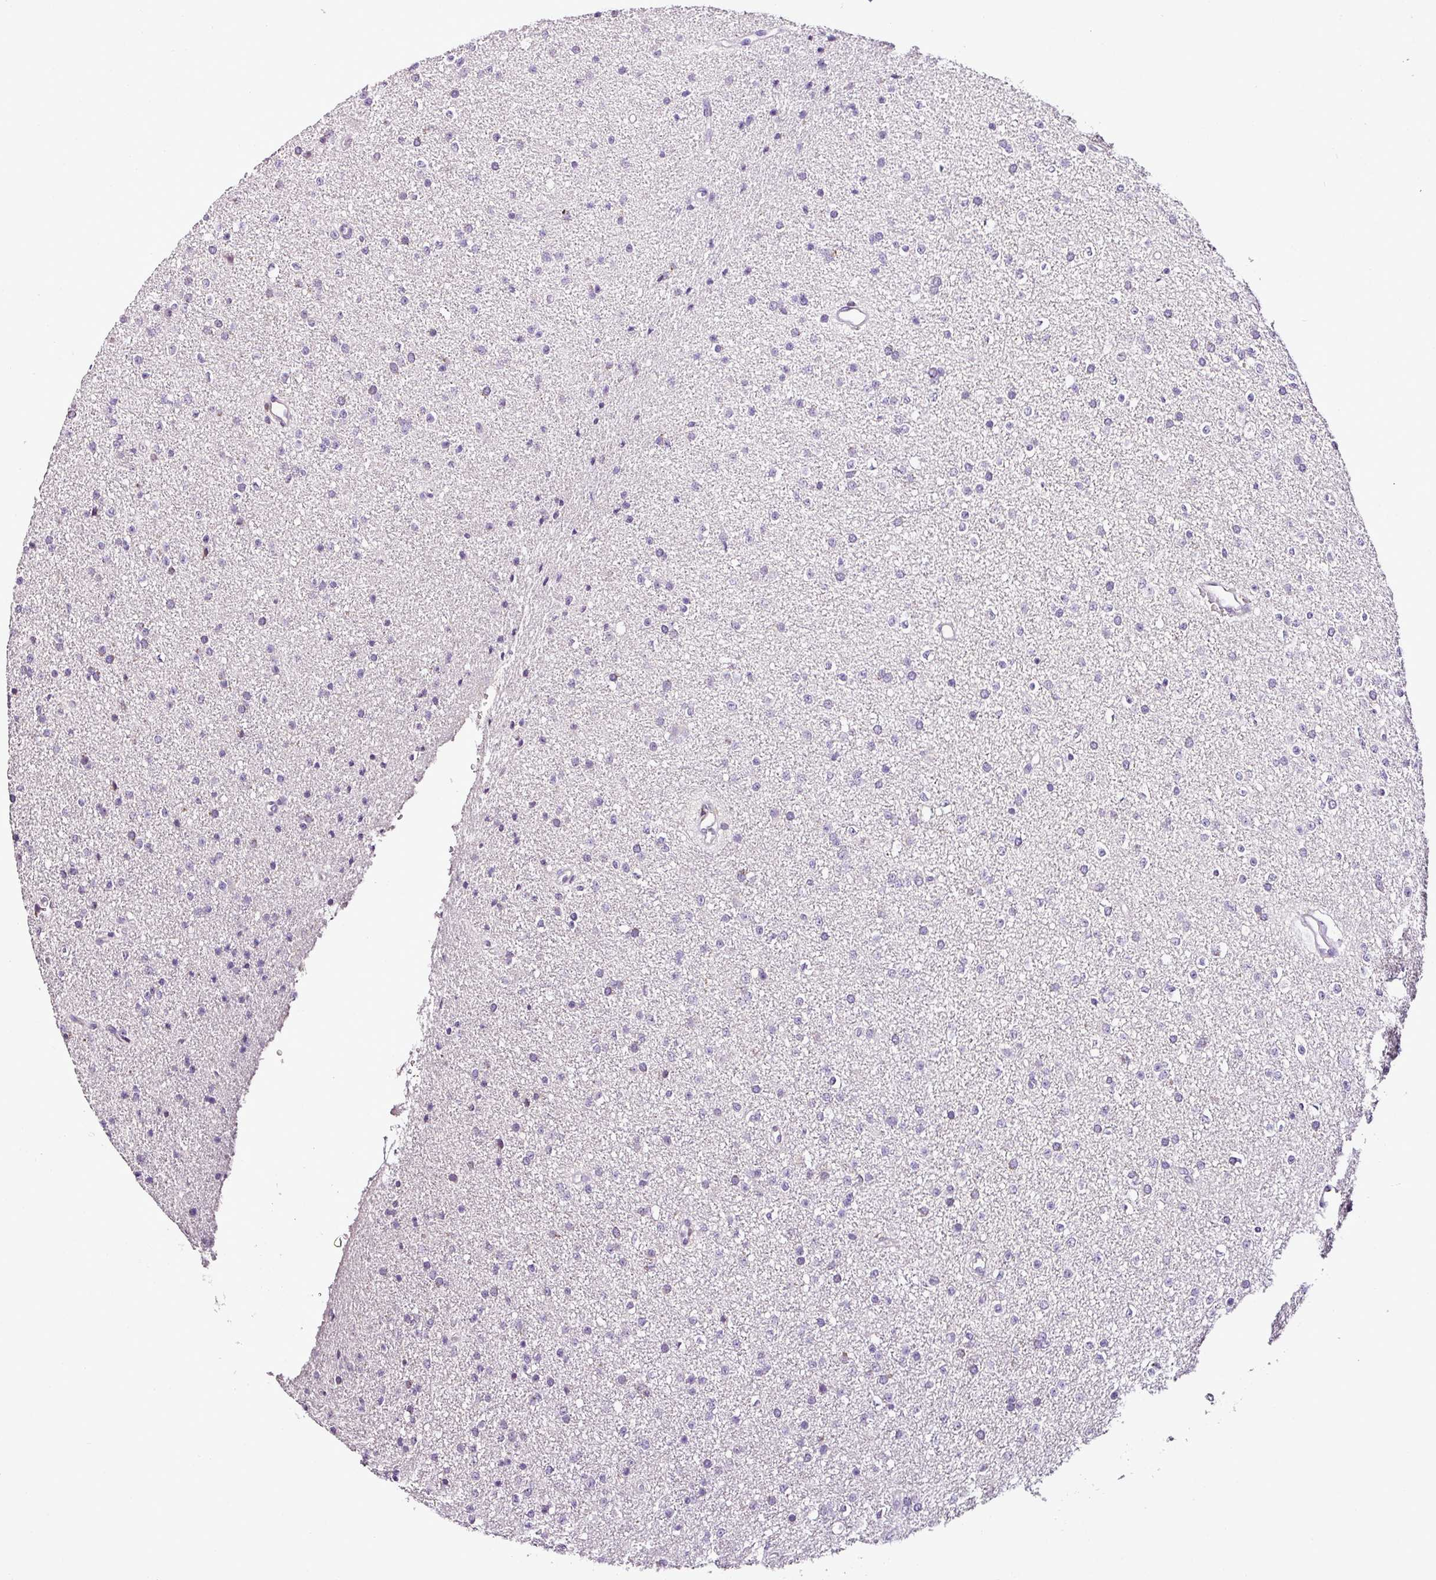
{"staining": {"intensity": "negative", "quantity": "none", "location": "none"}, "tissue": "glioma", "cell_type": "Tumor cells", "image_type": "cancer", "snomed": [{"axis": "morphology", "description": "Glioma, malignant, Low grade"}, {"axis": "topography", "description": "Brain"}], "caption": "The immunohistochemistry photomicrograph has no significant expression in tumor cells of malignant glioma (low-grade) tissue.", "gene": "ESR1", "patient": {"sex": "female", "age": 34}}